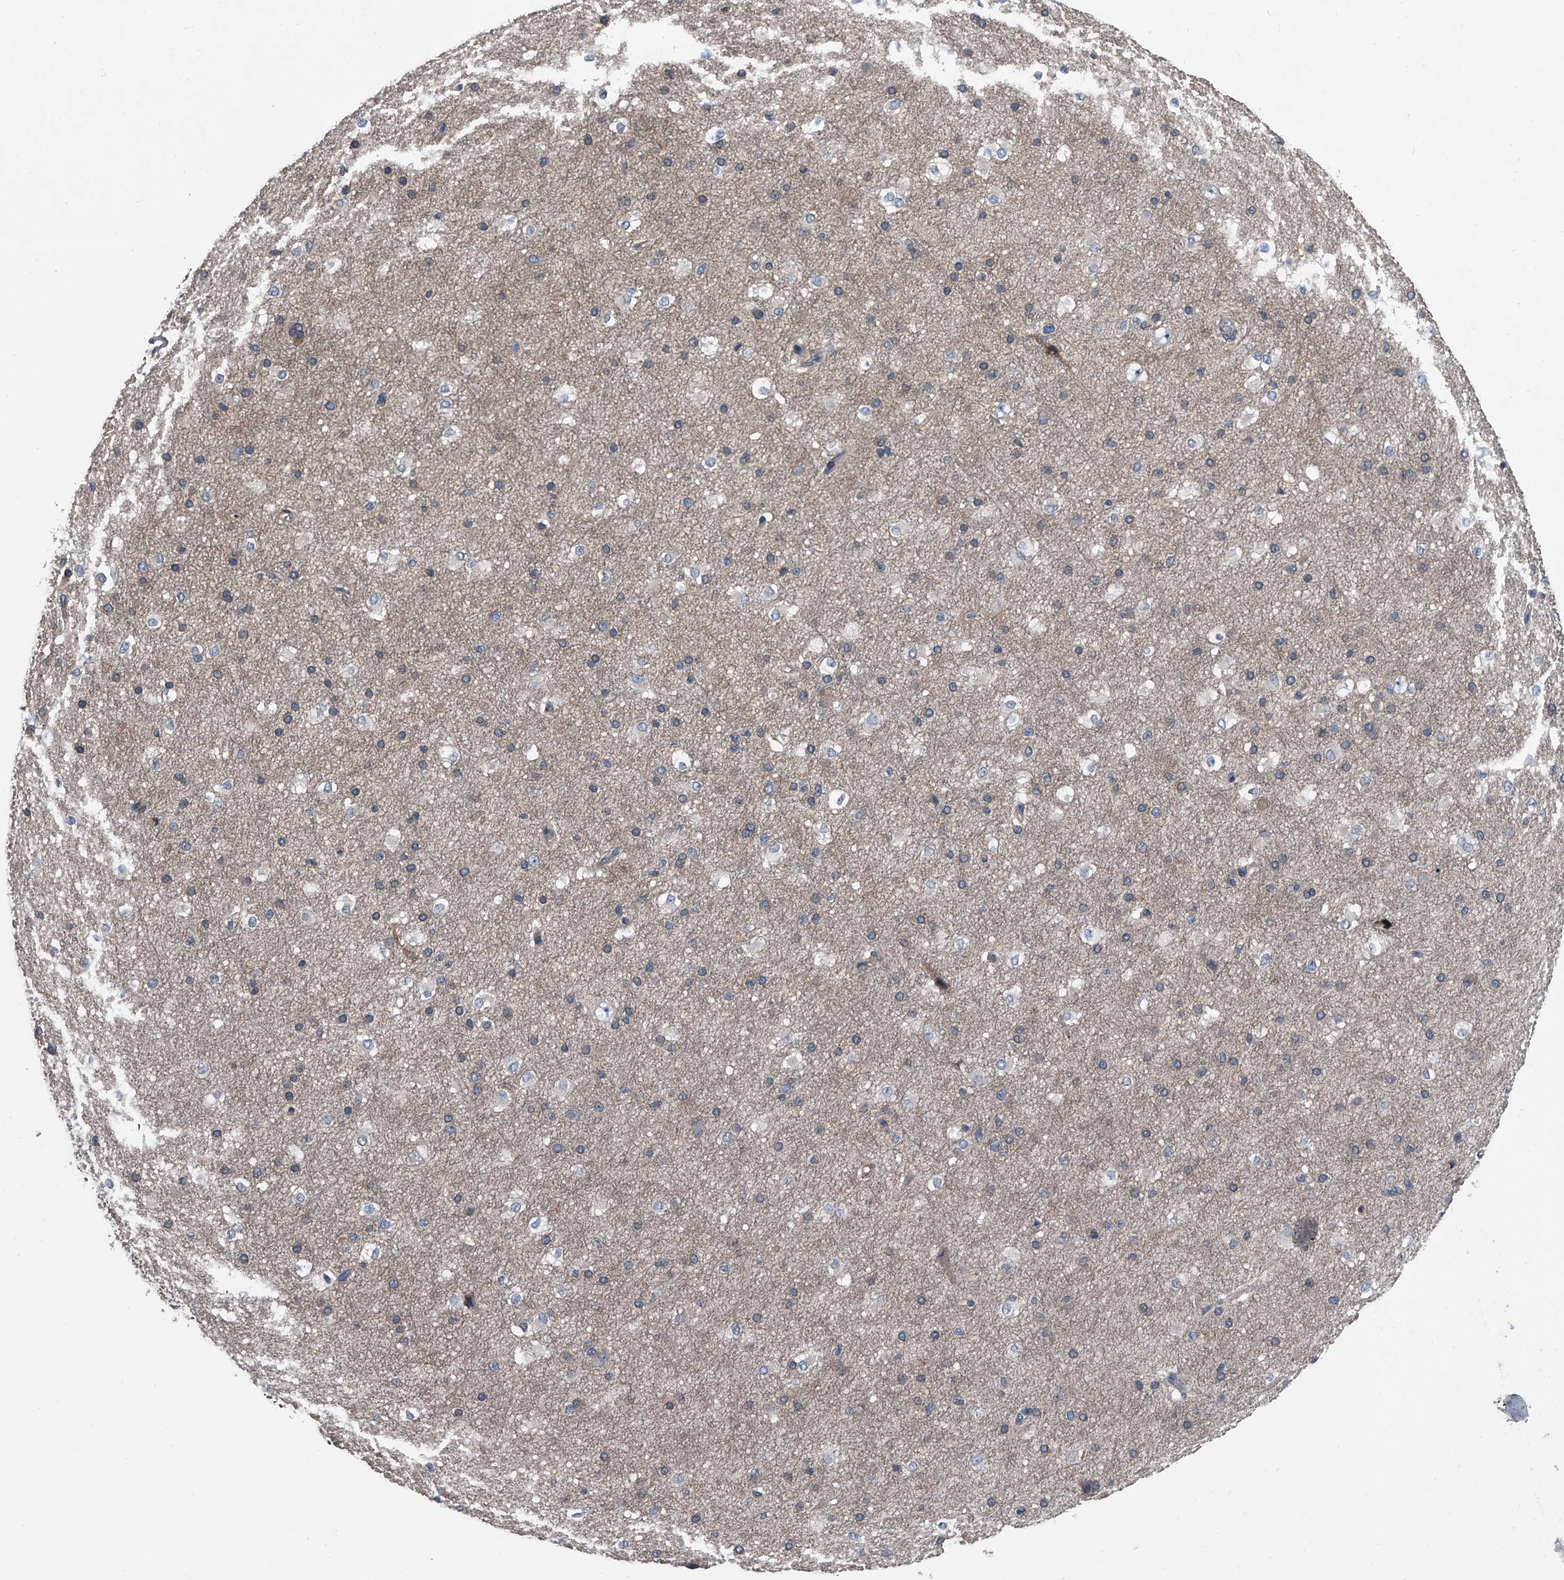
{"staining": {"intensity": "negative", "quantity": "none", "location": "none"}, "tissue": "cerebral cortex", "cell_type": "Endothelial cells", "image_type": "normal", "snomed": [{"axis": "morphology", "description": "Normal tissue, NOS"}, {"axis": "morphology", "description": "Developmental malformation"}, {"axis": "topography", "description": "Cerebral cortex"}], "caption": "An immunohistochemistry image of unremarkable cerebral cortex is shown. There is no staining in endothelial cells of cerebral cortex.", "gene": "PIP5K1A", "patient": {"sex": "female", "age": 30}}